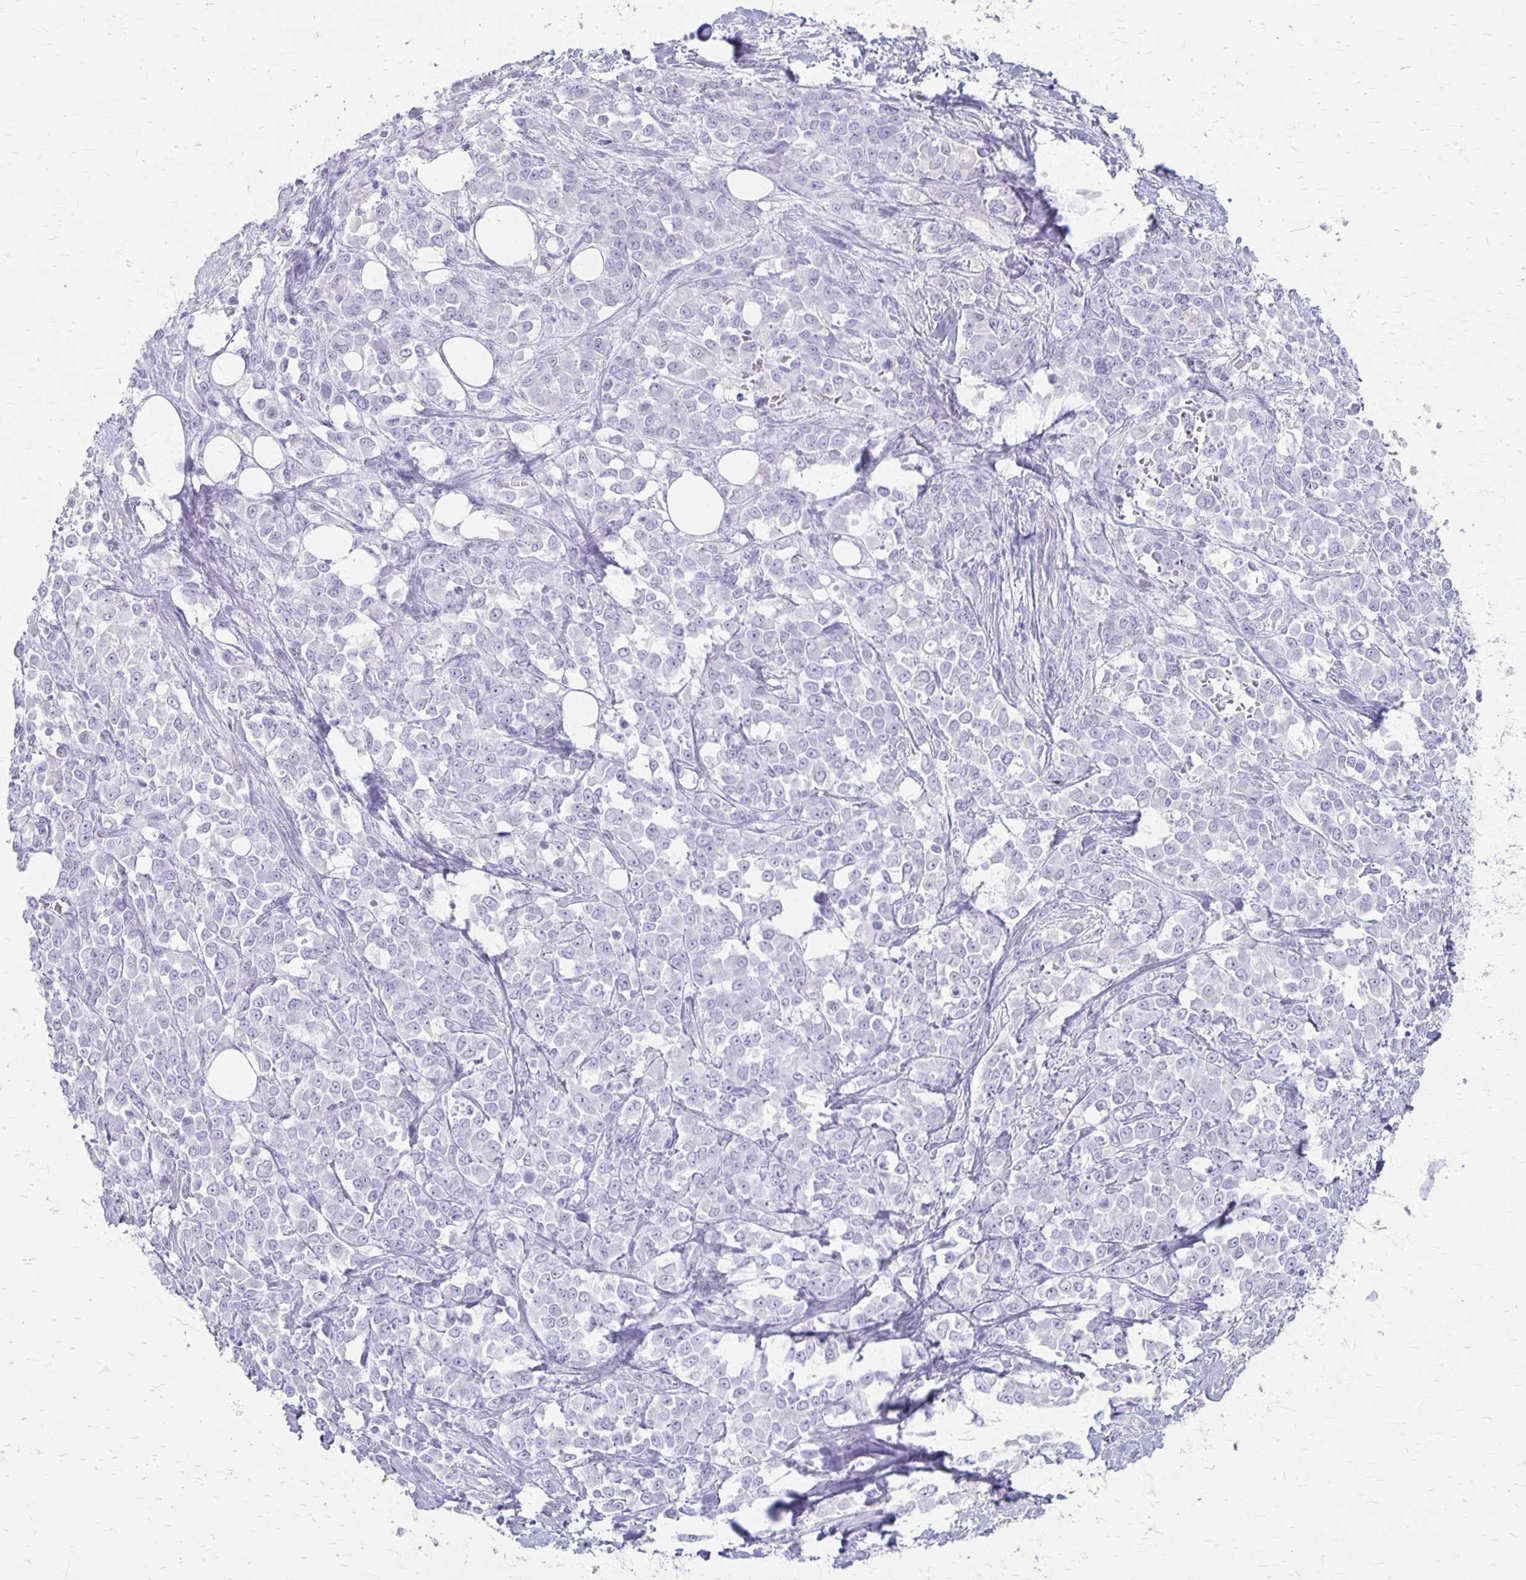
{"staining": {"intensity": "negative", "quantity": "none", "location": "none"}, "tissue": "stomach cancer", "cell_type": "Tumor cells", "image_type": "cancer", "snomed": [{"axis": "morphology", "description": "Adenocarcinoma, NOS"}, {"axis": "topography", "description": "Stomach"}], "caption": "IHC micrograph of stomach cancer (adenocarcinoma) stained for a protein (brown), which displays no expression in tumor cells. (DAB IHC, high magnification).", "gene": "MAGEC2", "patient": {"sex": "female", "age": 76}}